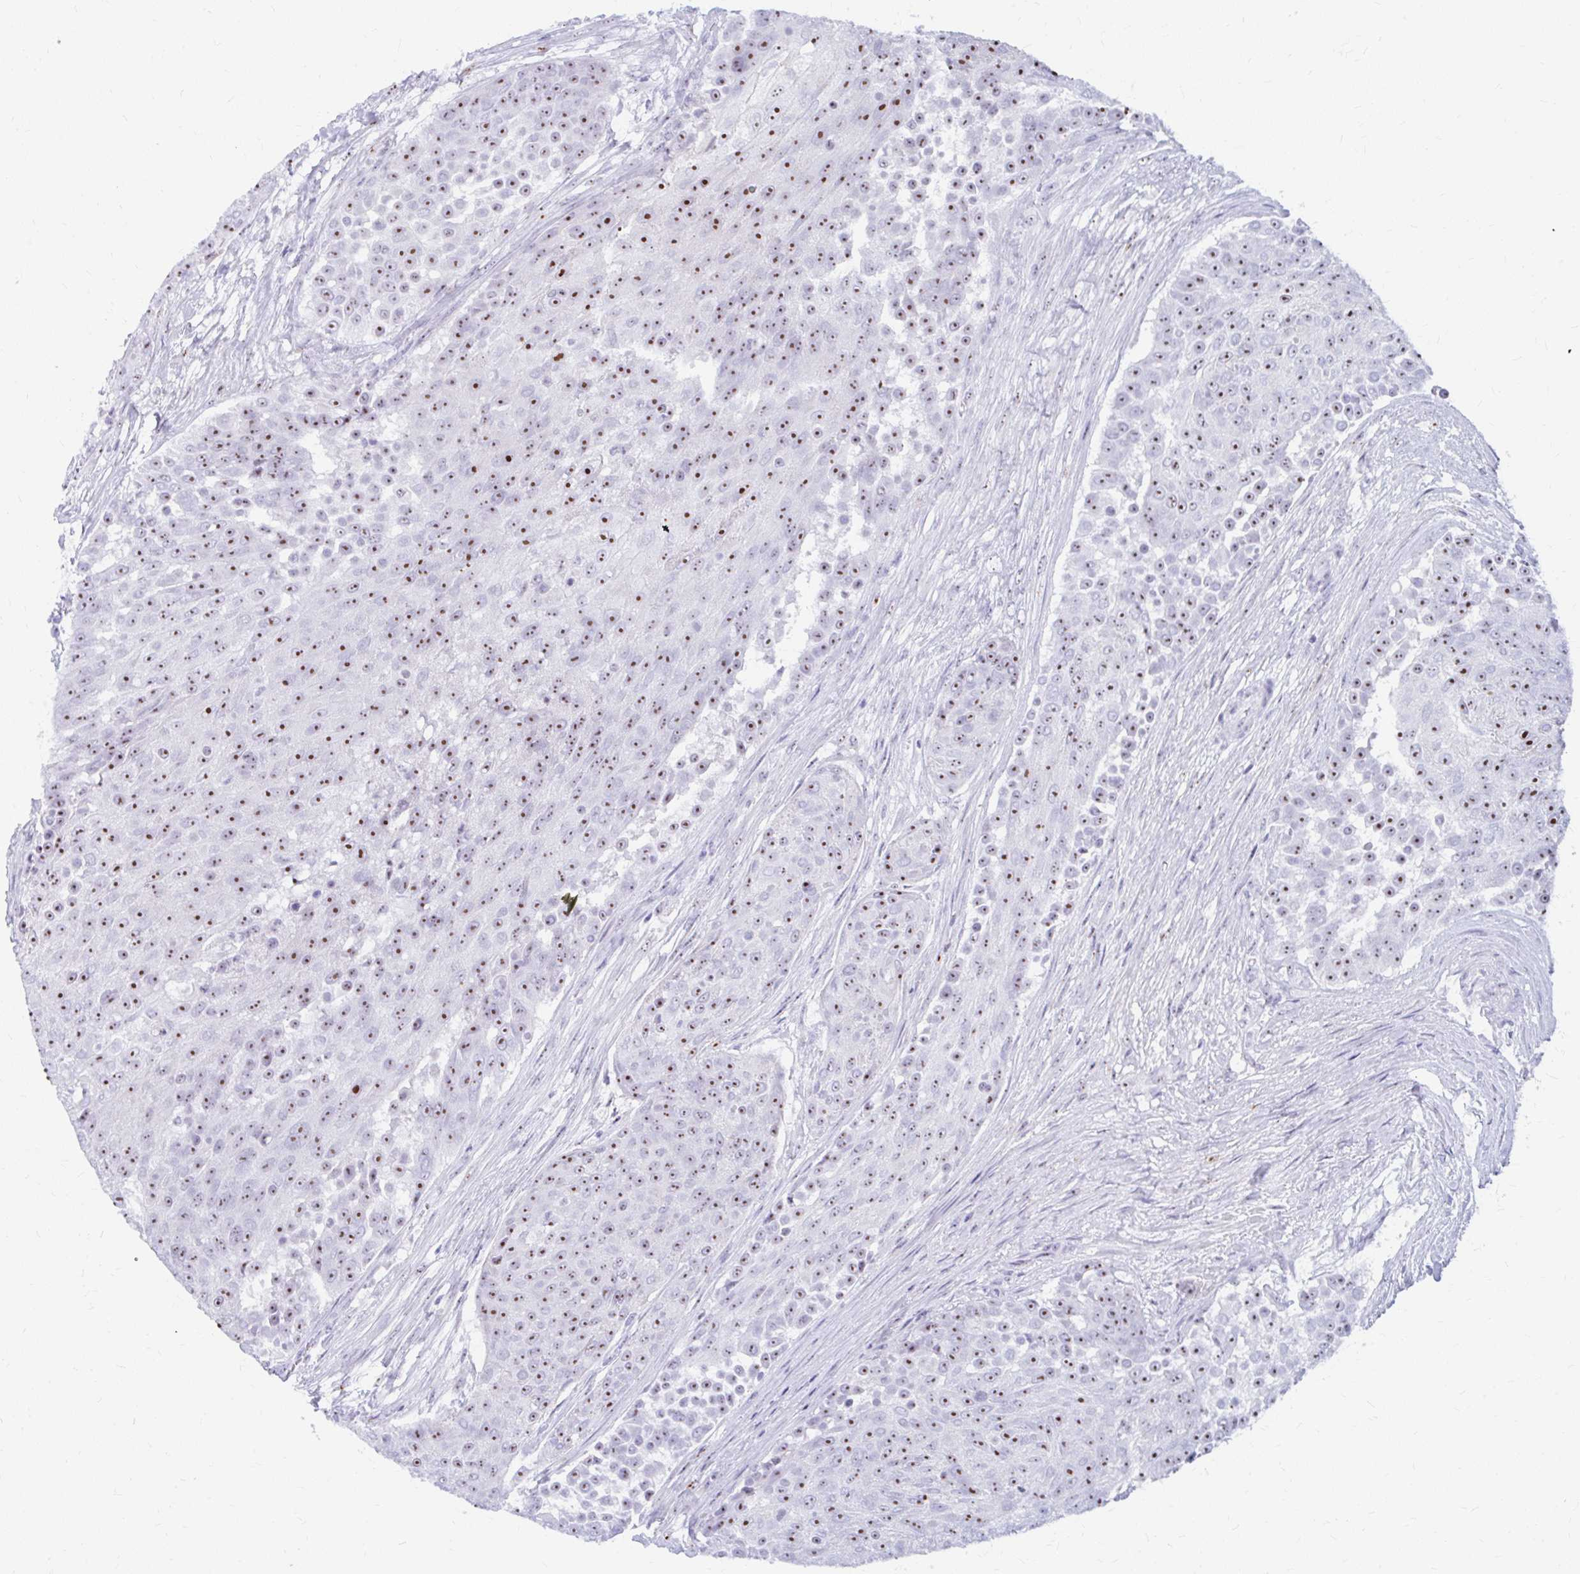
{"staining": {"intensity": "moderate", "quantity": ">75%", "location": "nuclear"}, "tissue": "urothelial cancer", "cell_type": "Tumor cells", "image_type": "cancer", "snomed": [{"axis": "morphology", "description": "Urothelial carcinoma, High grade"}, {"axis": "topography", "description": "Urinary bladder"}], "caption": "A histopathology image showing moderate nuclear positivity in approximately >75% of tumor cells in urothelial cancer, as visualized by brown immunohistochemical staining.", "gene": "FTSJ3", "patient": {"sex": "female", "age": 63}}